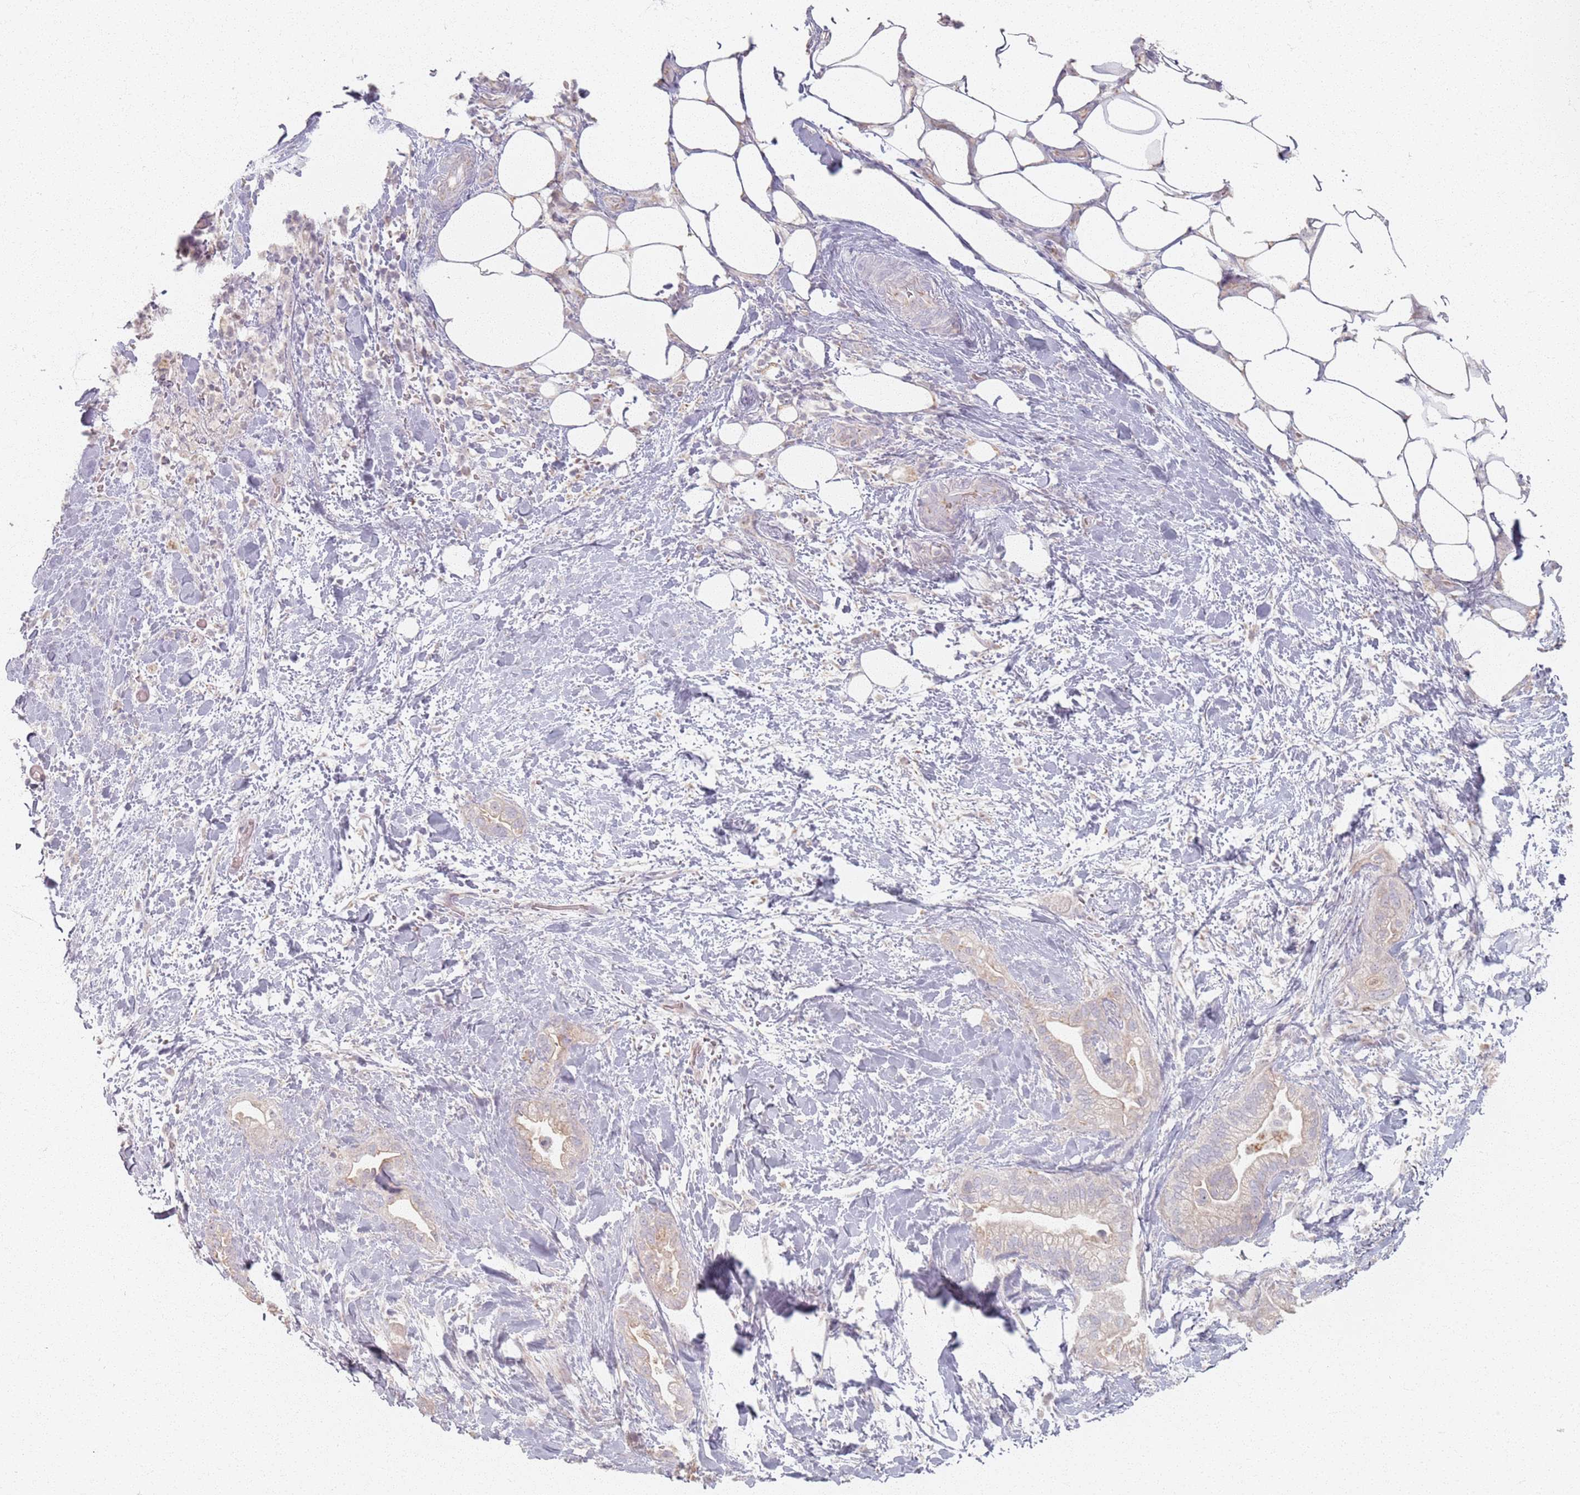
{"staining": {"intensity": "negative", "quantity": "none", "location": "none"}, "tissue": "pancreatic cancer", "cell_type": "Tumor cells", "image_type": "cancer", "snomed": [{"axis": "morphology", "description": "Adenocarcinoma, NOS"}, {"axis": "topography", "description": "Pancreas"}], "caption": "Immunohistochemical staining of pancreatic adenocarcinoma exhibits no significant positivity in tumor cells.", "gene": "PKD2L2", "patient": {"sex": "male", "age": 44}}